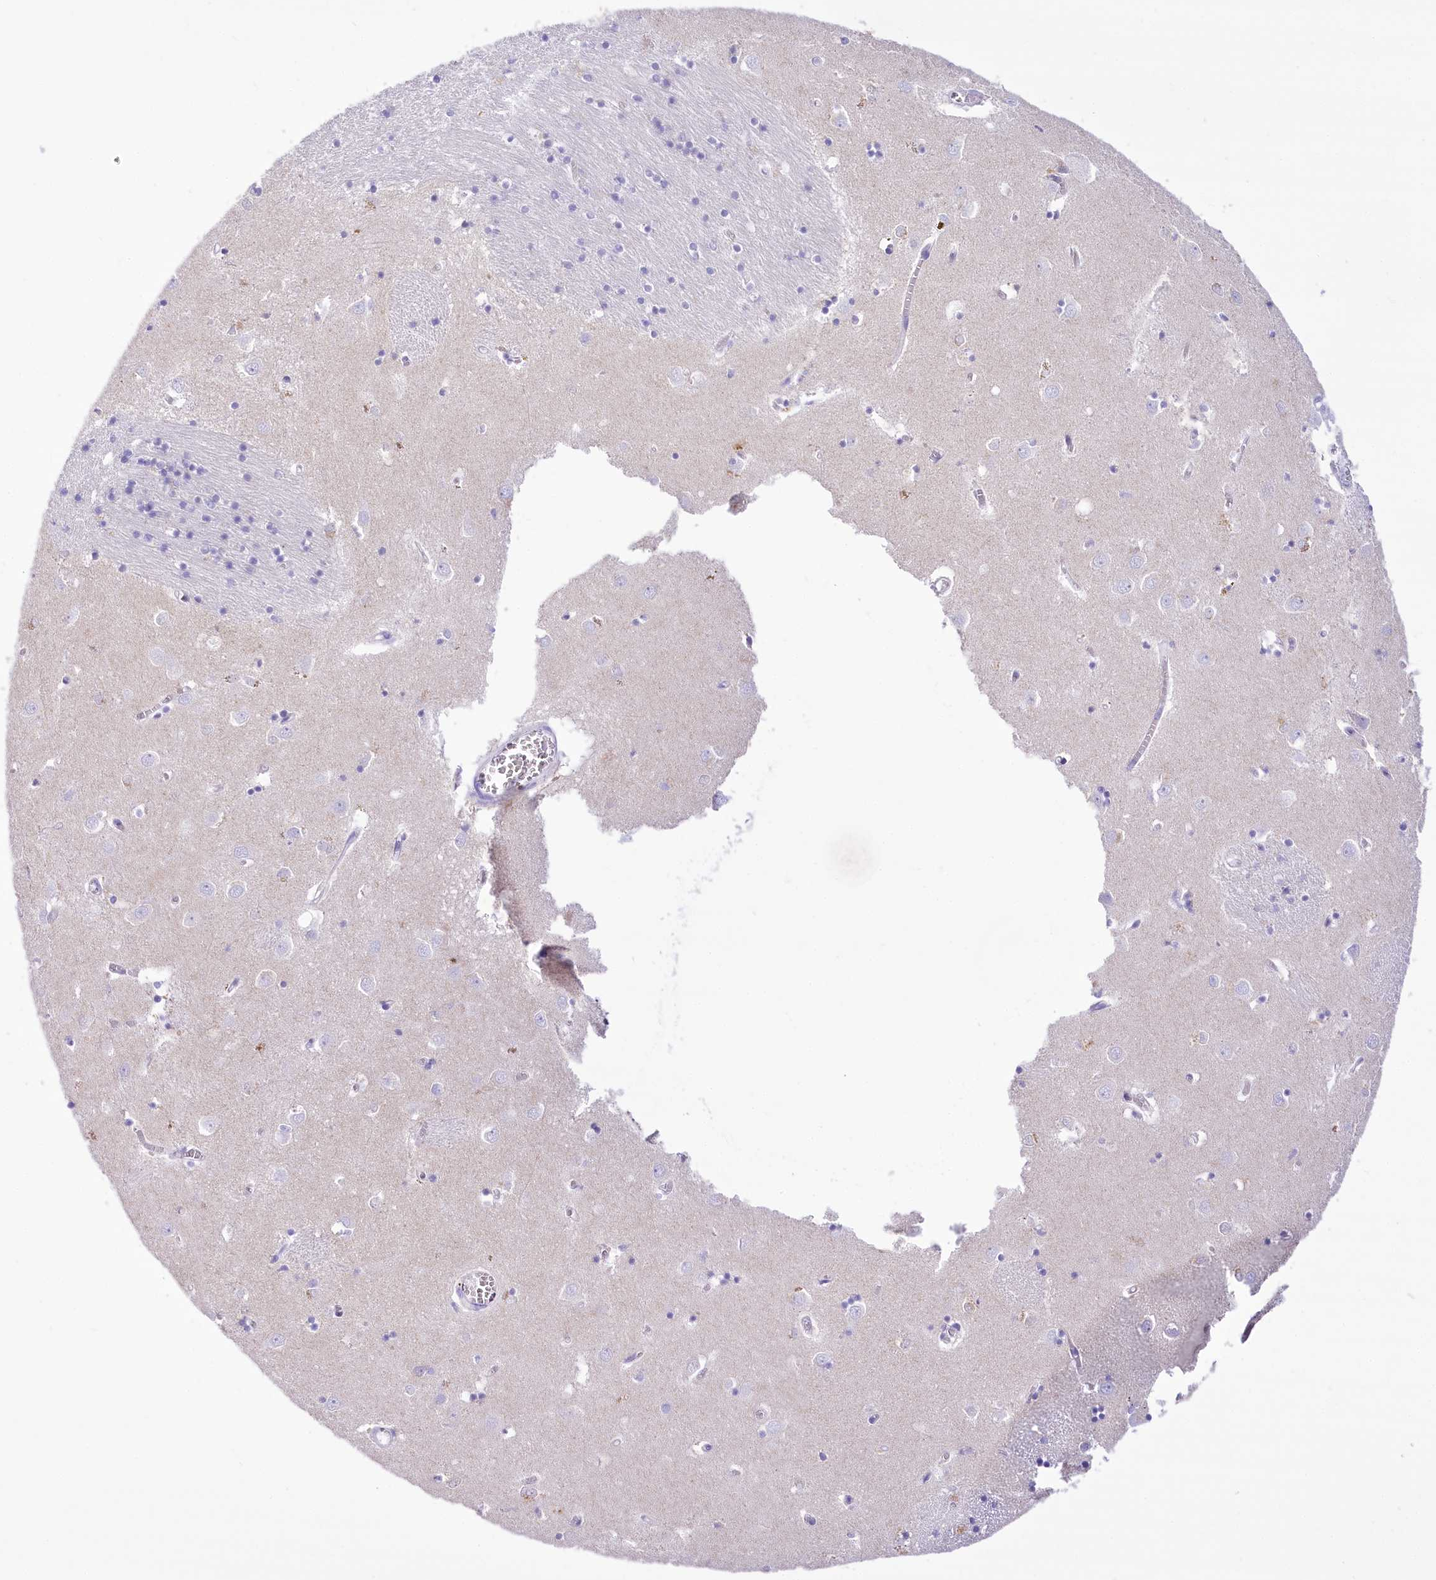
{"staining": {"intensity": "negative", "quantity": "none", "location": "none"}, "tissue": "caudate", "cell_type": "Glial cells", "image_type": "normal", "snomed": [{"axis": "morphology", "description": "Normal tissue, NOS"}, {"axis": "topography", "description": "Lateral ventricle wall"}], "caption": "DAB (3,3'-diaminobenzidine) immunohistochemical staining of normal human caudate exhibits no significant positivity in glial cells. (Brightfield microscopy of DAB IHC at high magnification).", "gene": "PBLD", "patient": {"sex": "male", "age": 70}}